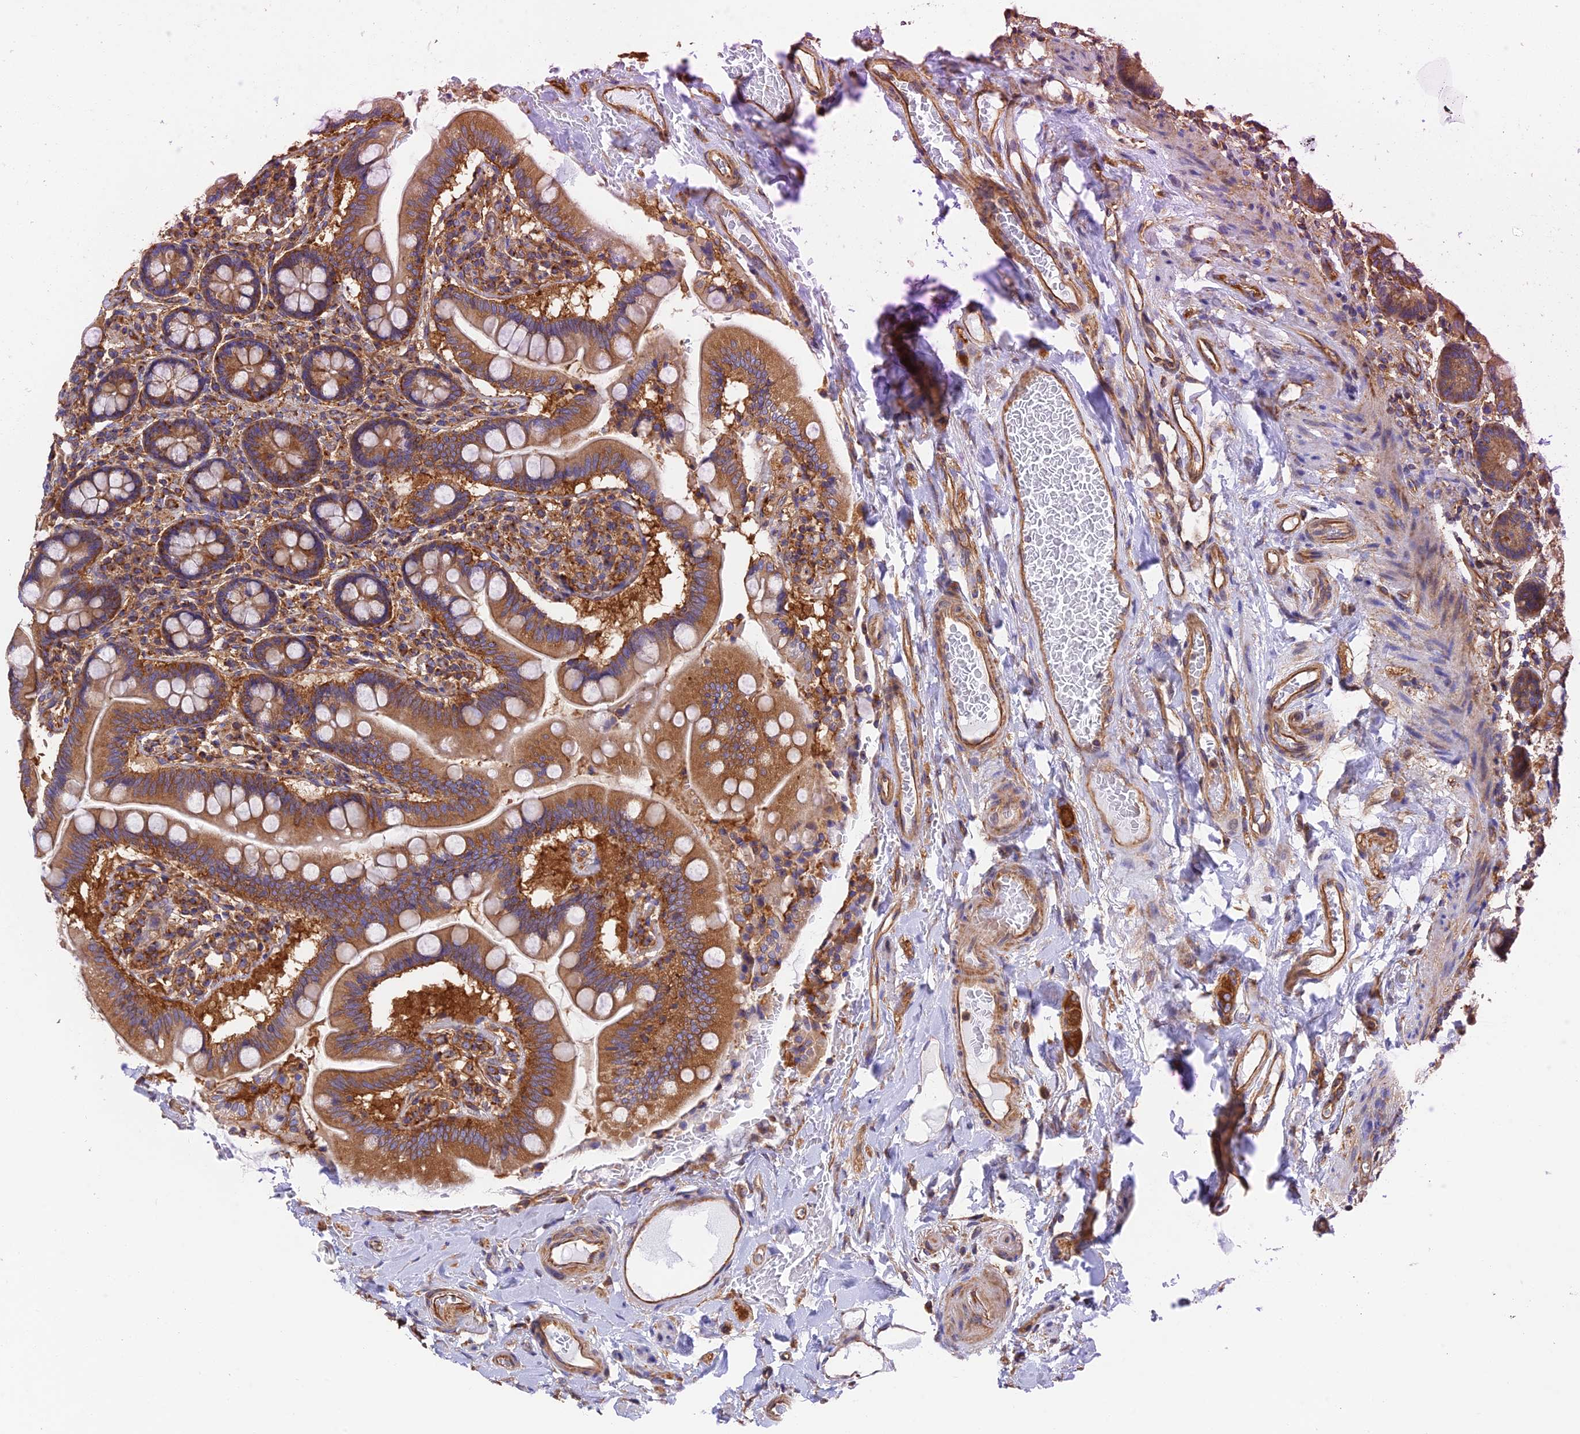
{"staining": {"intensity": "strong", "quantity": ">75%", "location": "cytoplasmic/membranous"}, "tissue": "small intestine", "cell_type": "Glandular cells", "image_type": "normal", "snomed": [{"axis": "morphology", "description": "Normal tissue, NOS"}, {"axis": "topography", "description": "Small intestine"}], "caption": "Small intestine stained with DAB (3,3'-diaminobenzidine) immunohistochemistry displays high levels of strong cytoplasmic/membranous staining in about >75% of glandular cells.", "gene": "DCTN2", "patient": {"sex": "female", "age": 64}}